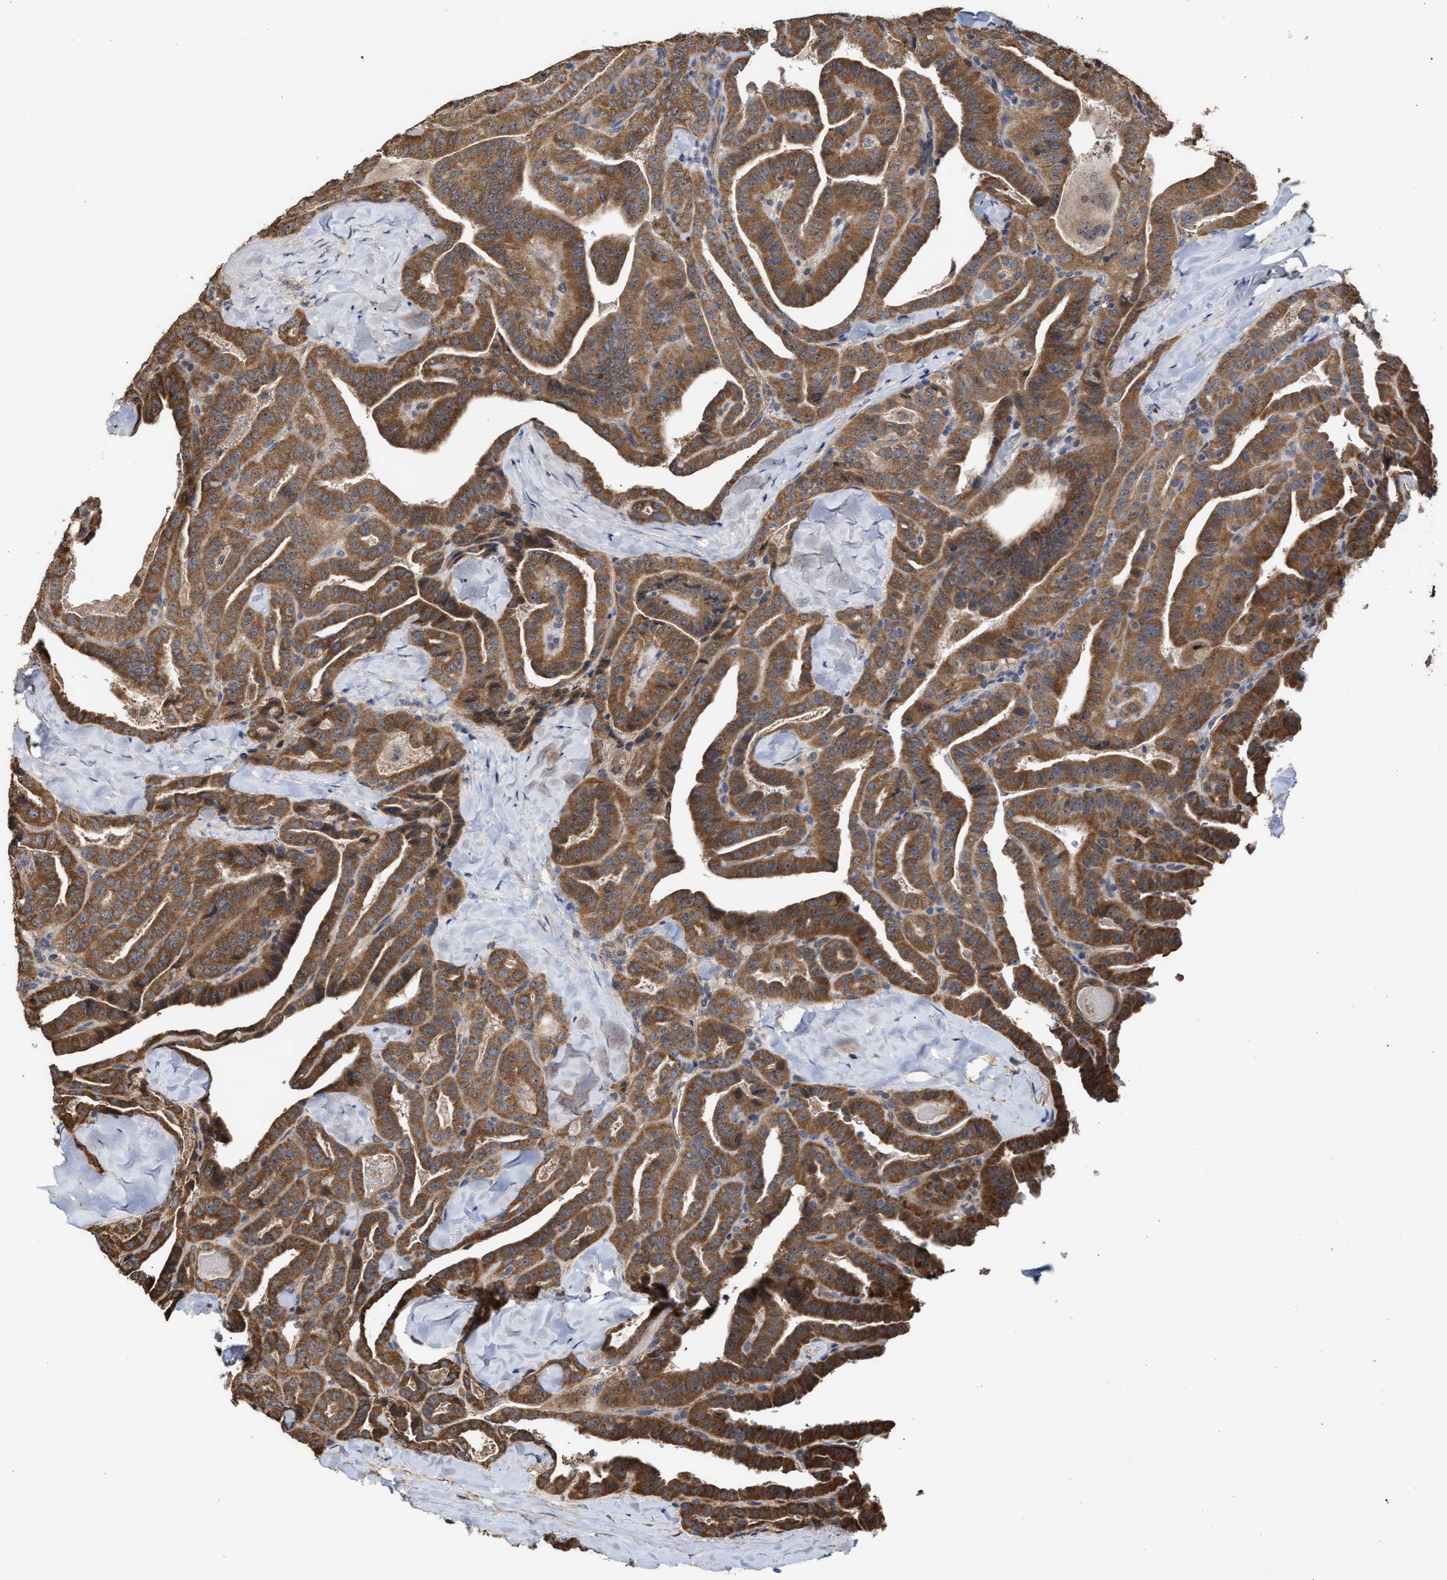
{"staining": {"intensity": "strong", "quantity": ">75%", "location": "cytoplasmic/membranous,nuclear"}, "tissue": "thyroid cancer", "cell_type": "Tumor cells", "image_type": "cancer", "snomed": [{"axis": "morphology", "description": "Papillary adenocarcinoma, NOS"}, {"axis": "topography", "description": "Thyroid gland"}], "caption": "Papillary adenocarcinoma (thyroid) stained with immunohistochemistry (IHC) reveals strong cytoplasmic/membranous and nuclear expression in approximately >75% of tumor cells.", "gene": "EXOSC2", "patient": {"sex": "male", "age": 77}}